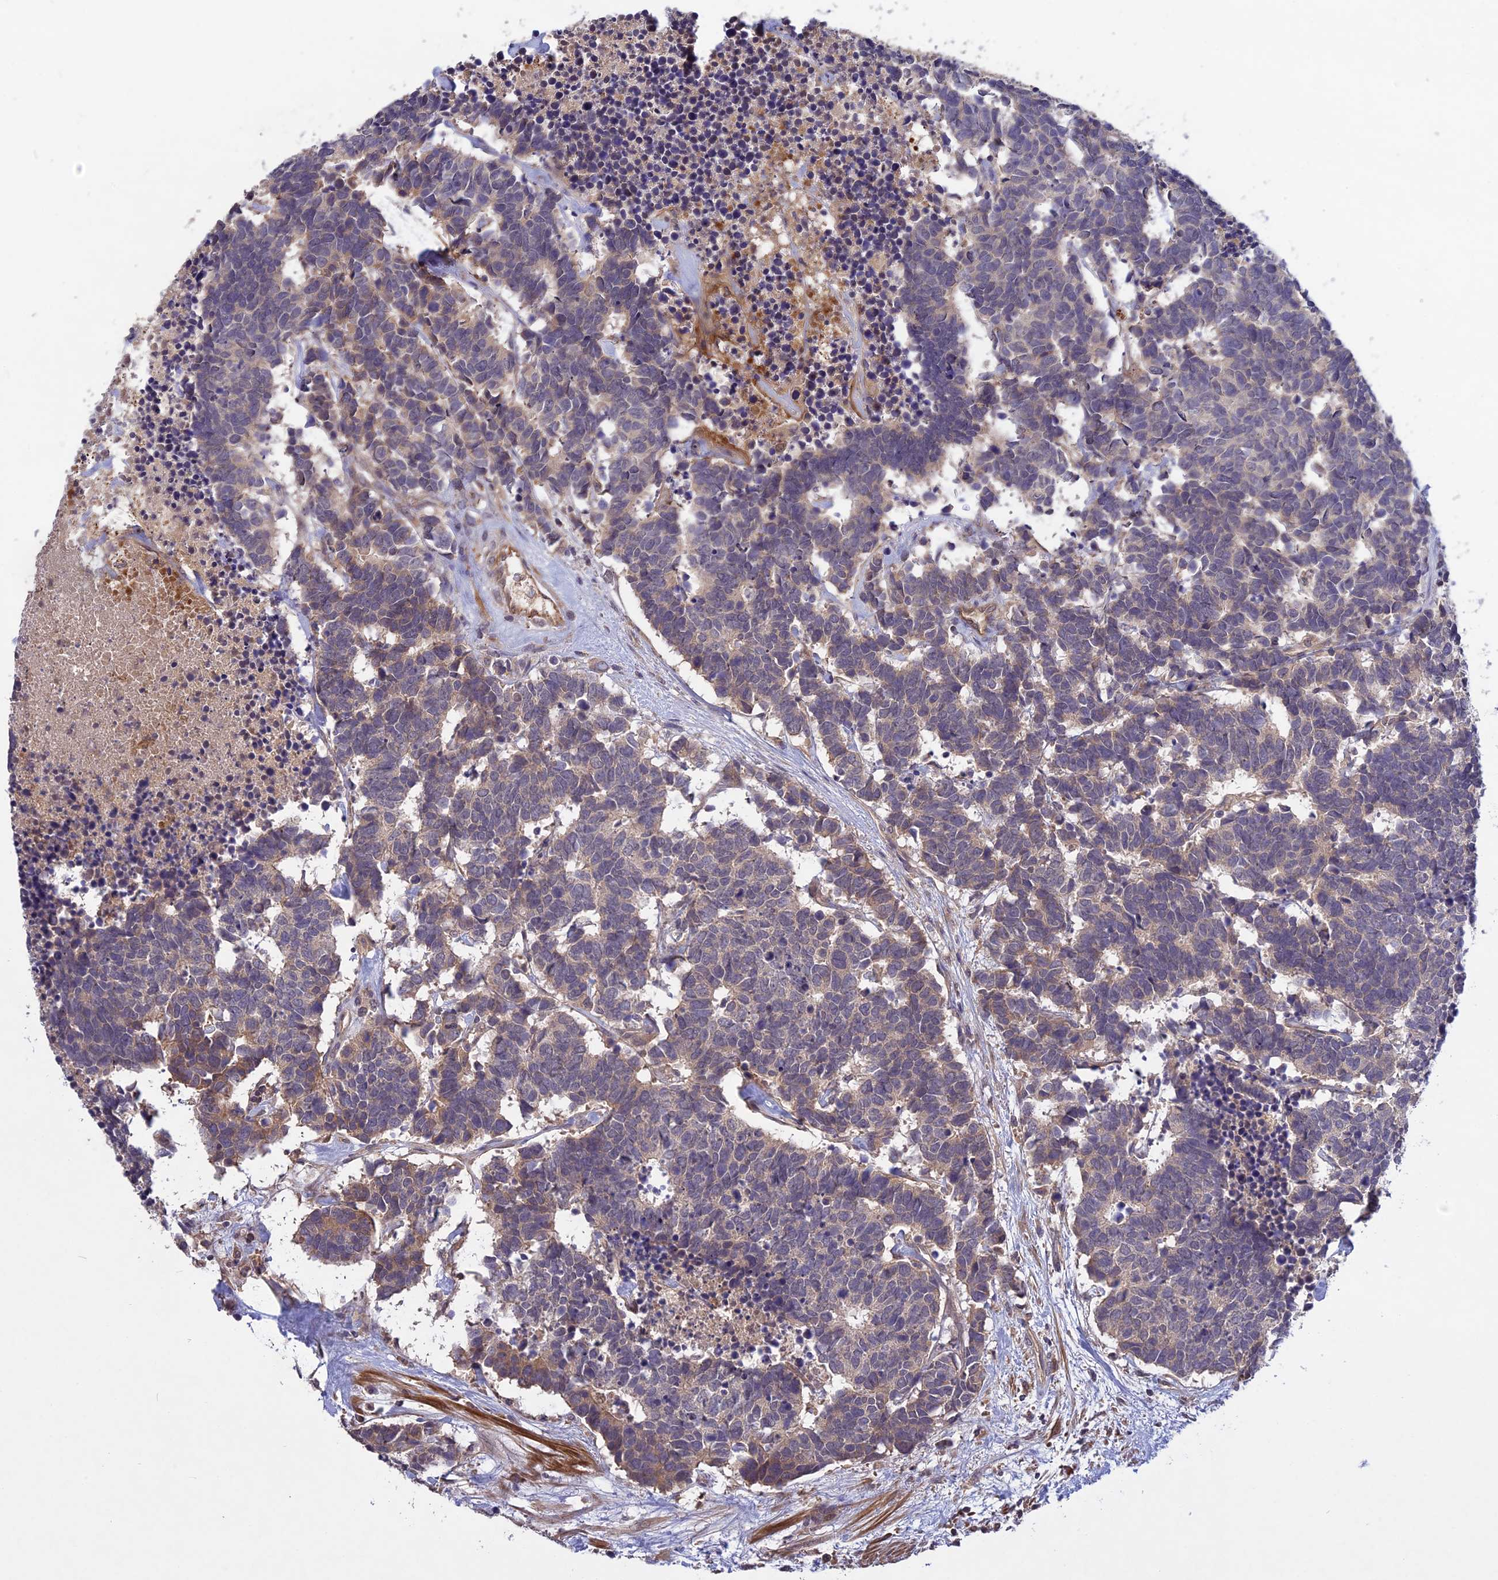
{"staining": {"intensity": "weak", "quantity": "<25%", "location": "cytoplasmic/membranous"}, "tissue": "carcinoid", "cell_type": "Tumor cells", "image_type": "cancer", "snomed": [{"axis": "morphology", "description": "Carcinoma, NOS"}, {"axis": "morphology", "description": "Carcinoid, malignant, NOS"}, {"axis": "topography", "description": "Urinary bladder"}], "caption": "Tumor cells show no significant protein positivity in malignant carcinoid.", "gene": "ADO", "patient": {"sex": "male", "age": 57}}